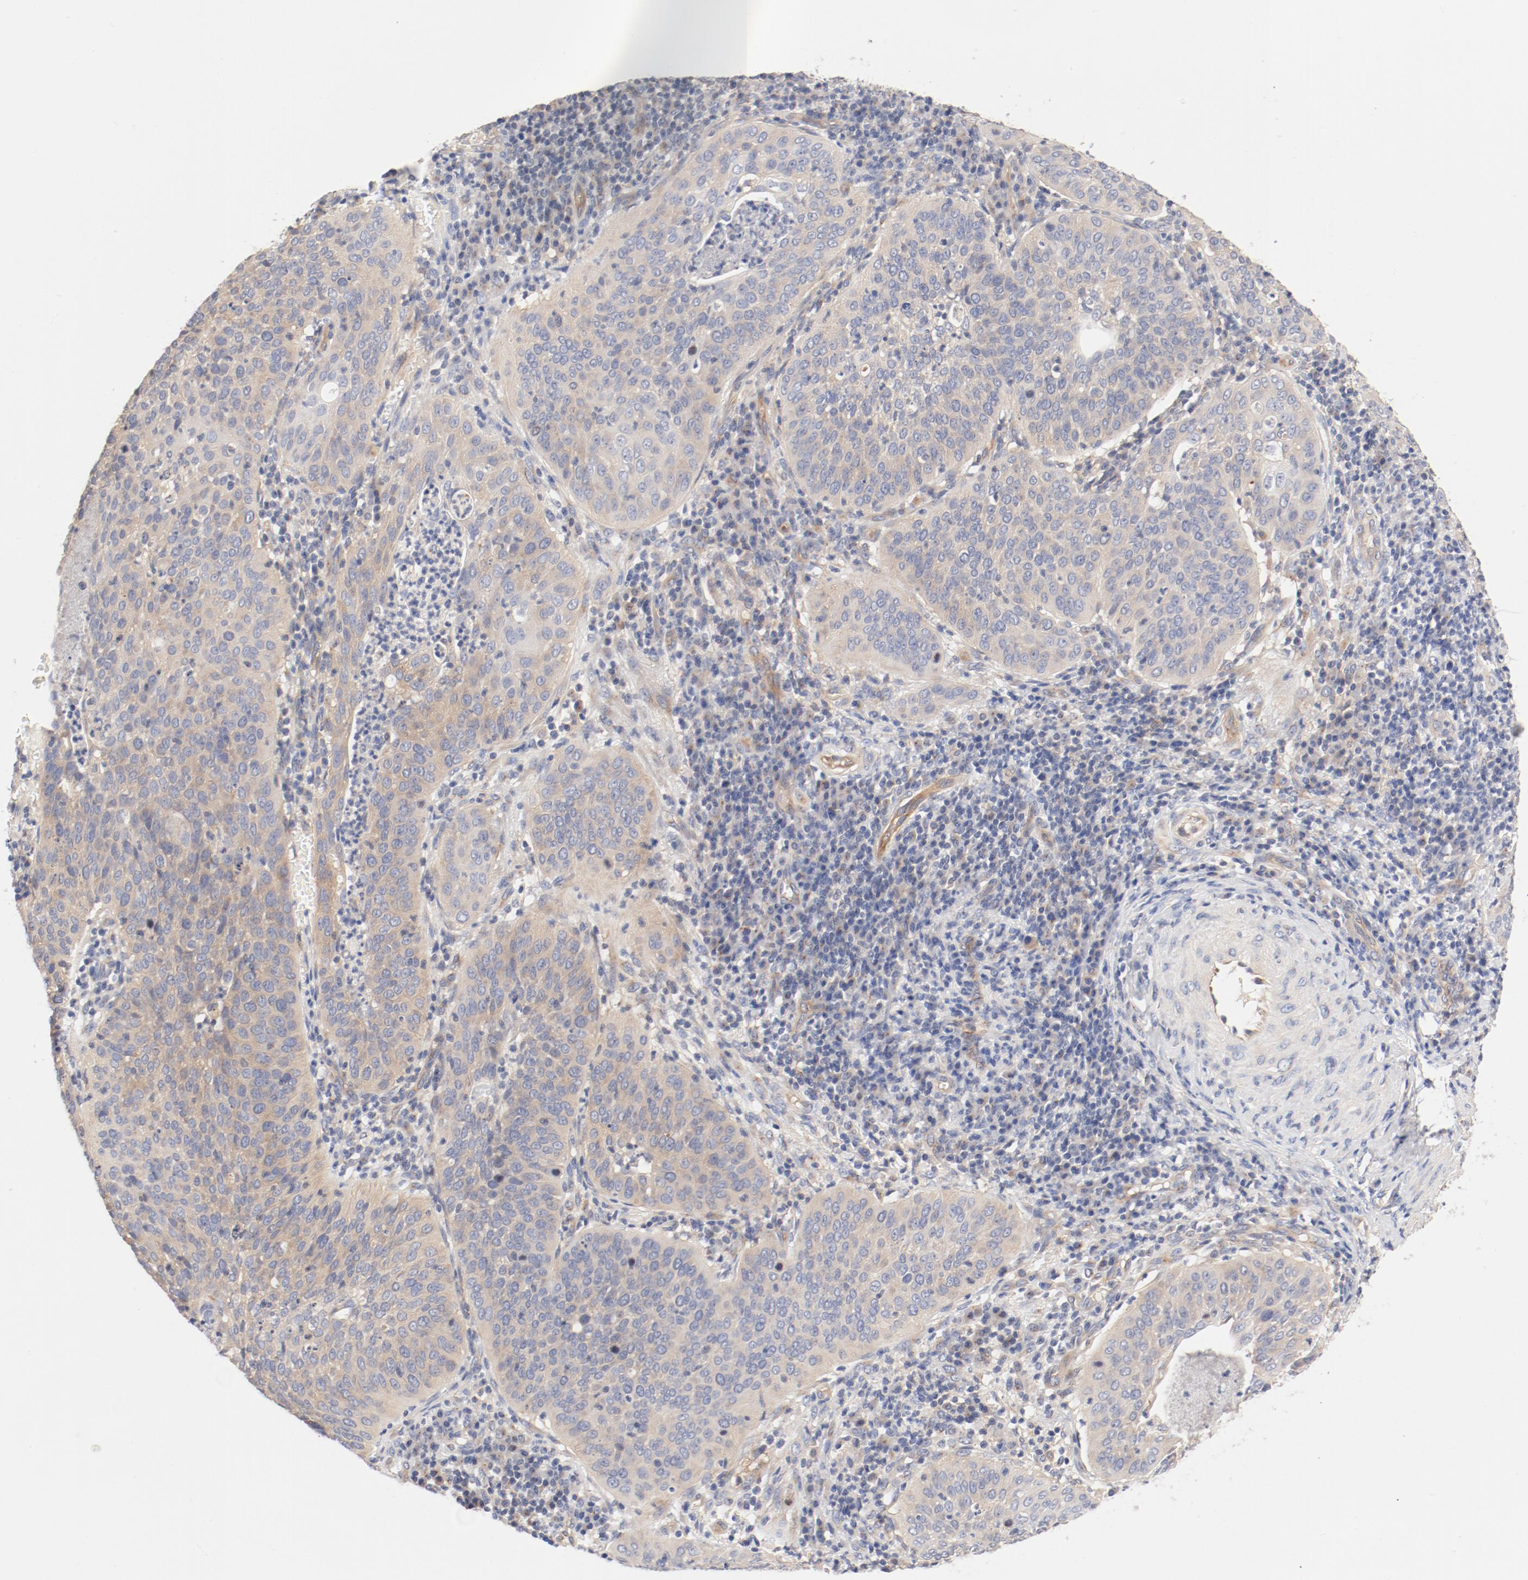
{"staining": {"intensity": "weak", "quantity": "25%-75%", "location": "cytoplasmic/membranous"}, "tissue": "cervical cancer", "cell_type": "Tumor cells", "image_type": "cancer", "snomed": [{"axis": "morphology", "description": "Squamous cell carcinoma, NOS"}, {"axis": "topography", "description": "Cervix"}], "caption": "The histopathology image demonstrates a brown stain indicating the presence of a protein in the cytoplasmic/membranous of tumor cells in cervical squamous cell carcinoma. The protein is stained brown, and the nuclei are stained in blue (DAB IHC with brightfield microscopy, high magnification).", "gene": "DYNC1H1", "patient": {"sex": "female", "age": 39}}